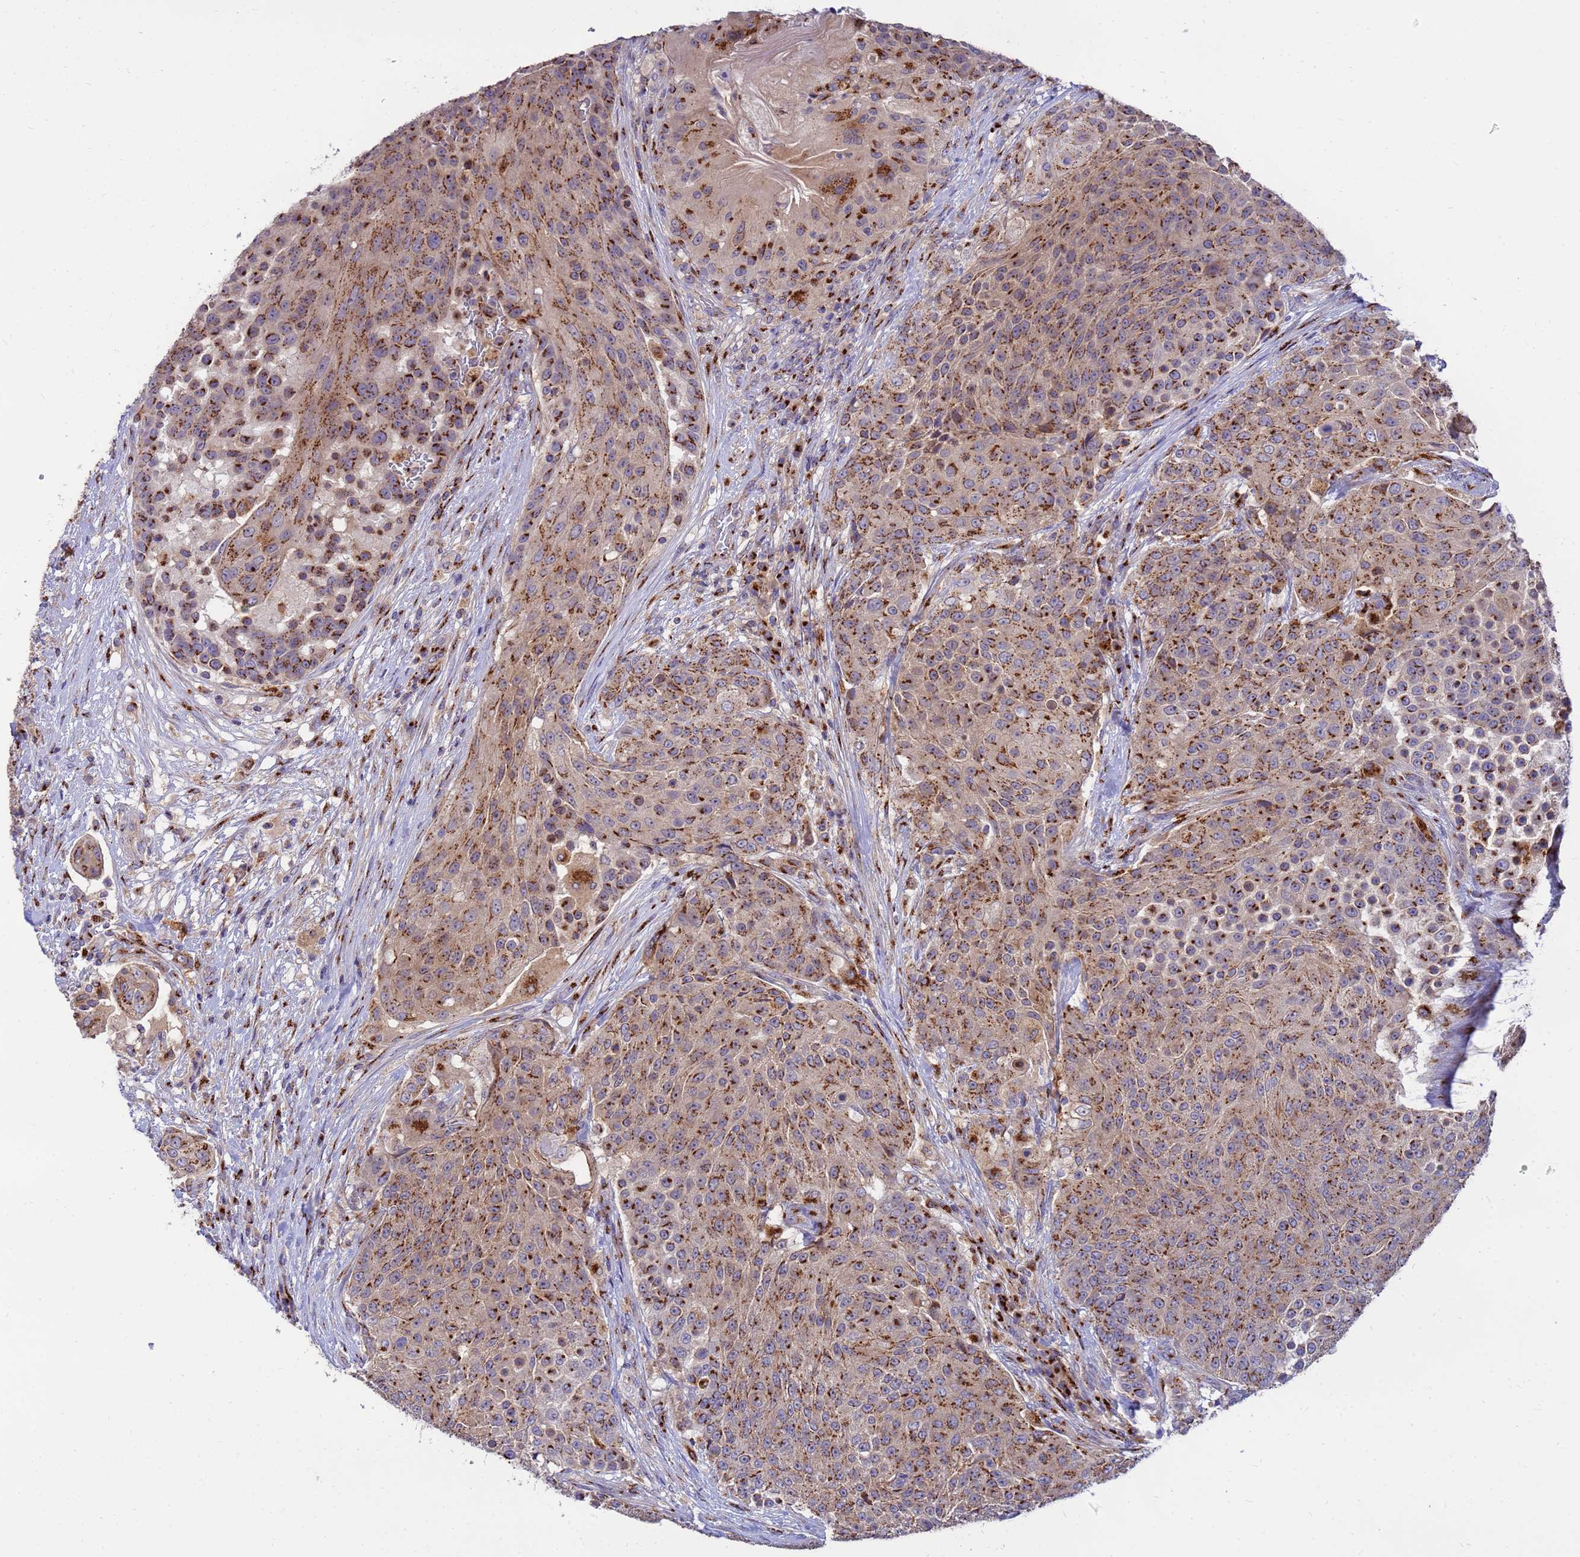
{"staining": {"intensity": "strong", "quantity": ">75%", "location": "cytoplasmic/membranous"}, "tissue": "urothelial cancer", "cell_type": "Tumor cells", "image_type": "cancer", "snomed": [{"axis": "morphology", "description": "Urothelial carcinoma, High grade"}, {"axis": "topography", "description": "Urinary bladder"}], "caption": "This is an image of IHC staining of urothelial cancer, which shows strong staining in the cytoplasmic/membranous of tumor cells.", "gene": "HPS3", "patient": {"sex": "female", "age": 63}}